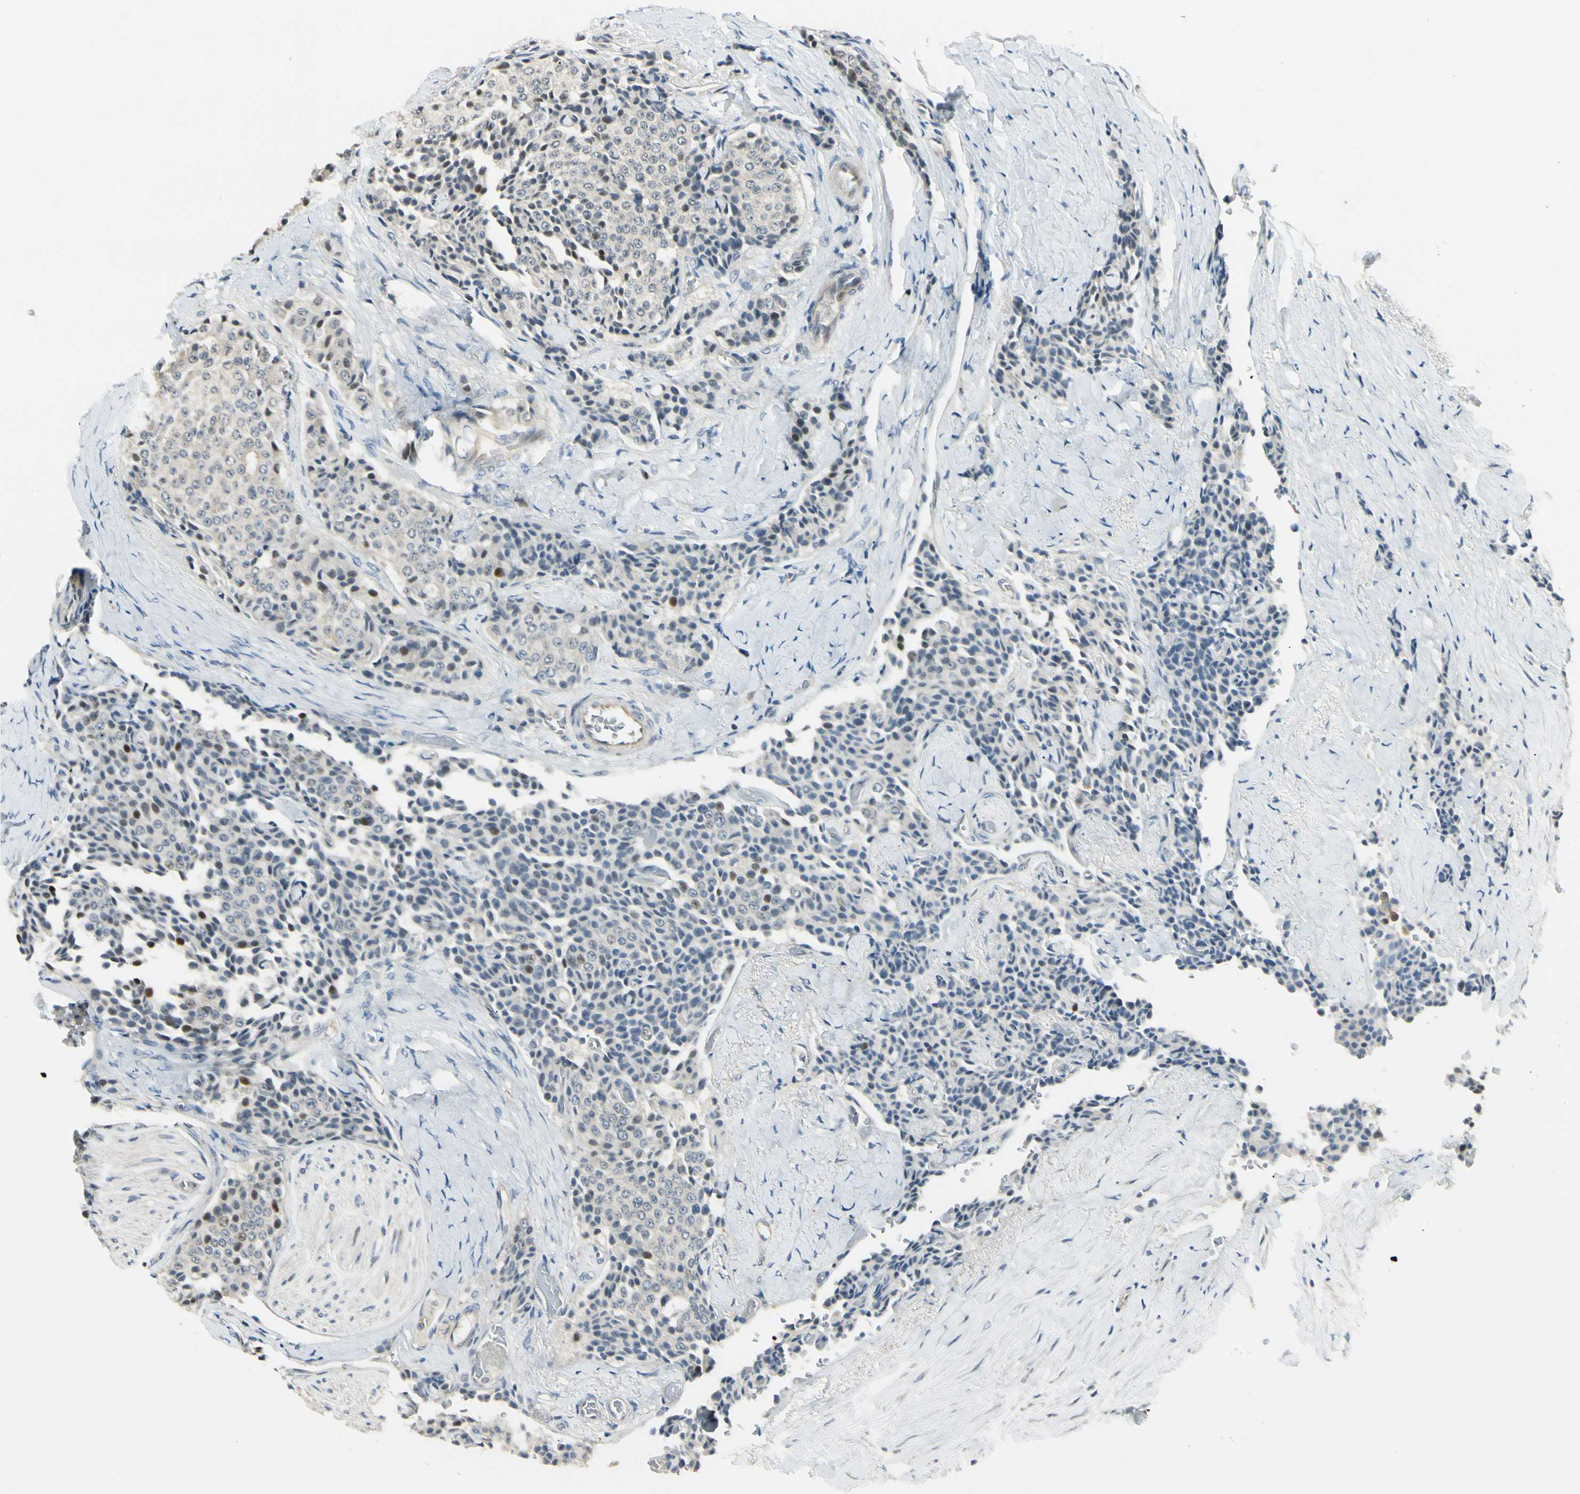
{"staining": {"intensity": "negative", "quantity": "none", "location": "none"}, "tissue": "carcinoid", "cell_type": "Tumor cells", "image_type": "cancer", "snomed": [{"axis": "morphology", "description": "Carcinoid, malignant, NOS"}, {"axis": "topography", "description": "Colon"}], "caption": "Immunohistochemistry histopathology image of malignant carcinoid stained for a protein (brown), which demonstrates no staining in tumor cells. (Brightfield microscopy of DAB immunohistochemistry (IHC) at high magnification).", "gene": "P3H2", "patient": {"sex": "female", "age": 61}}